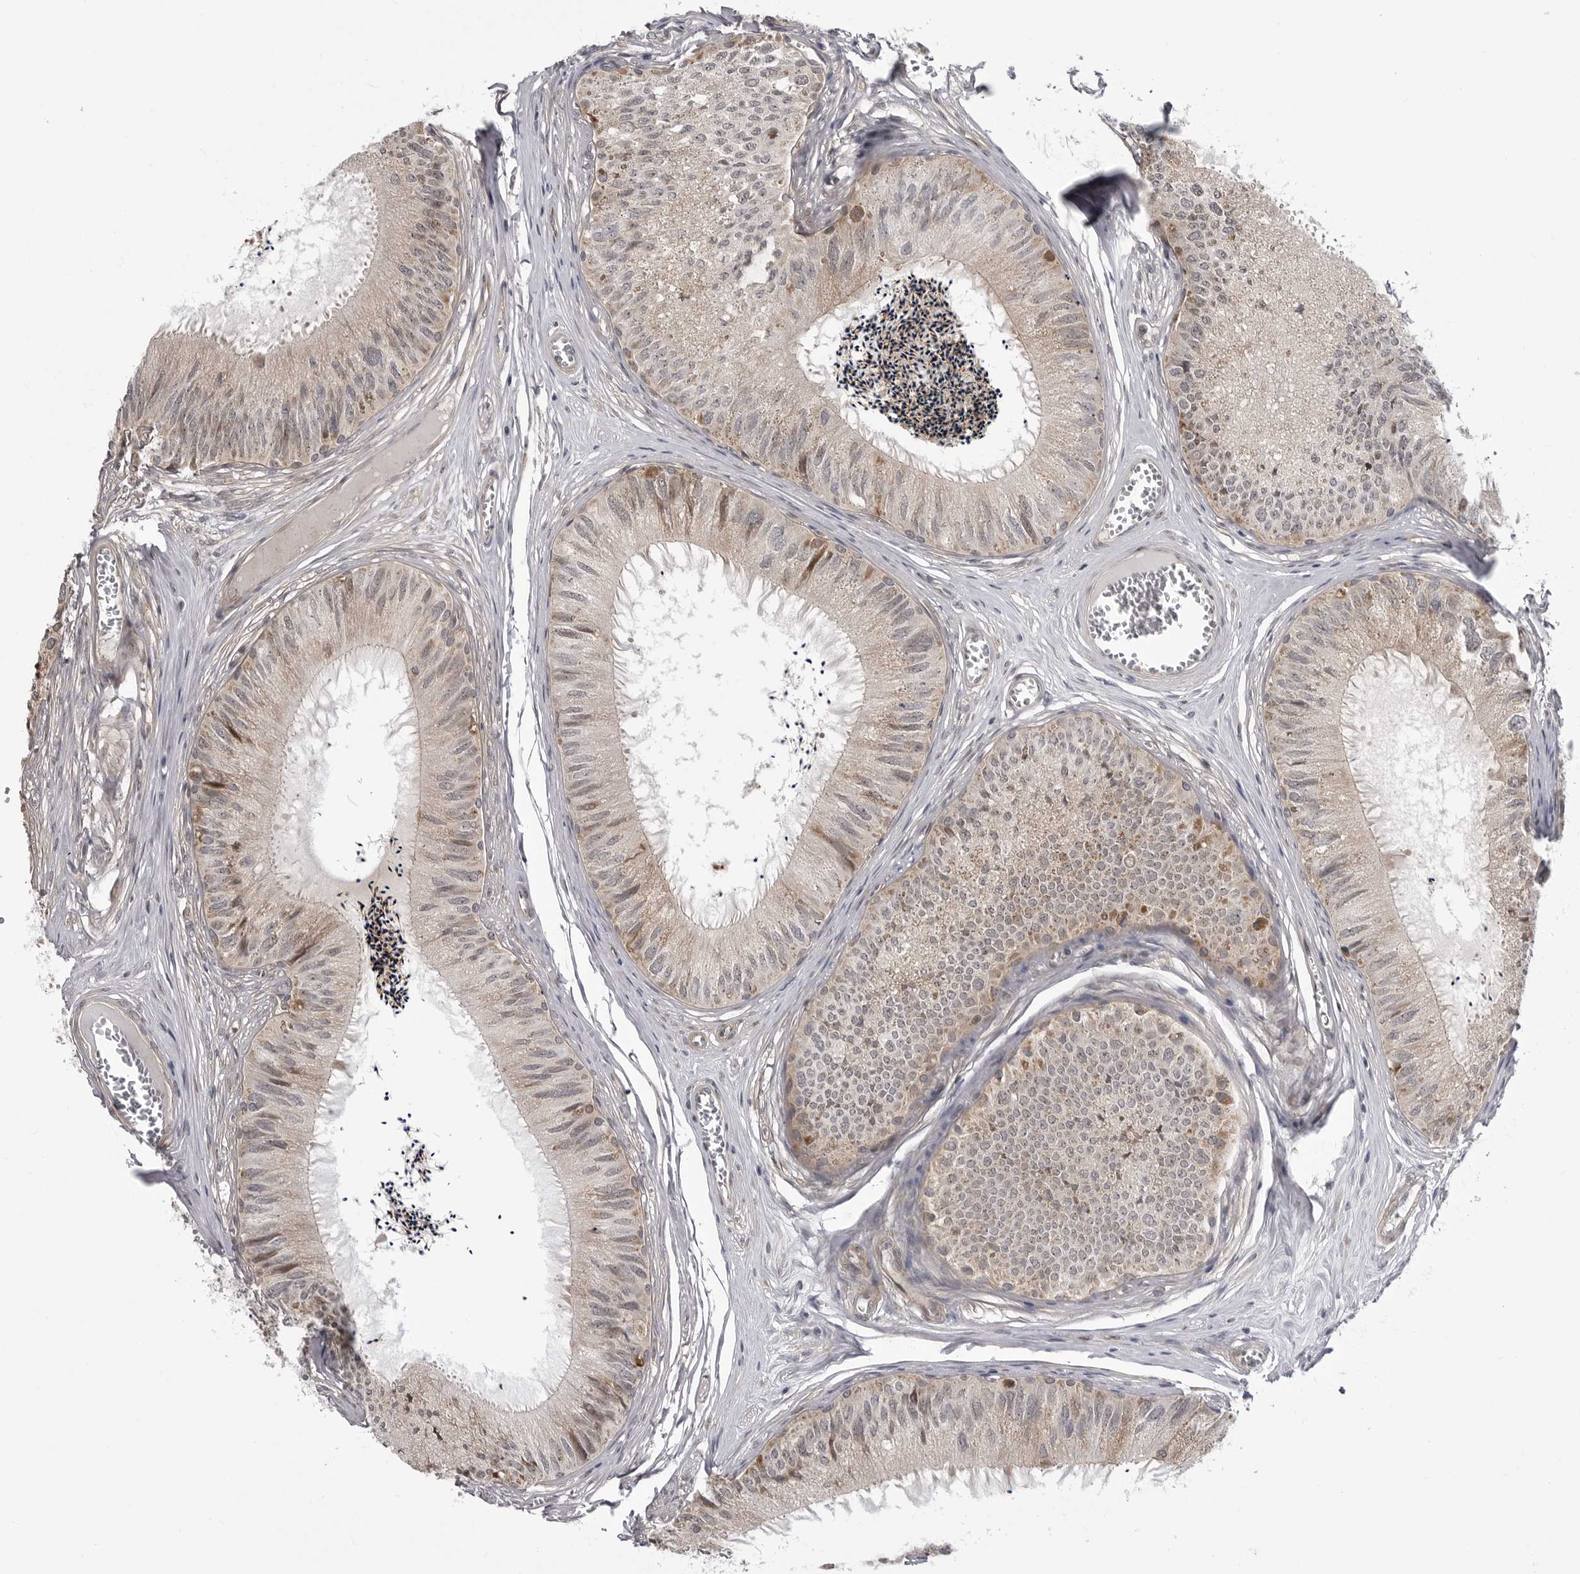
{"staining": {"intensity": "weak", "quantity": "25%-75%", "location": "cytoplasmic/membranous"}, "tissue": "epididymis", "cell_type": "Glandular cells", "image_type": "normal", "snomed": [{"axis": "morphology", "description": "Normal tissue, NOS"}, {"axis": "topography", "description": "Epididymis"}], "caption": "Brown immunohistochemical staining in benign human epididymis demonstrates weak cytoplasmic/membranous staining in approximately 25%-75% of glandular cells. (DAB = brown stain, brightfield microscopy at high magnification).", "gene": "CCDC18", "patient": {"sex": "male", "age": 79}}